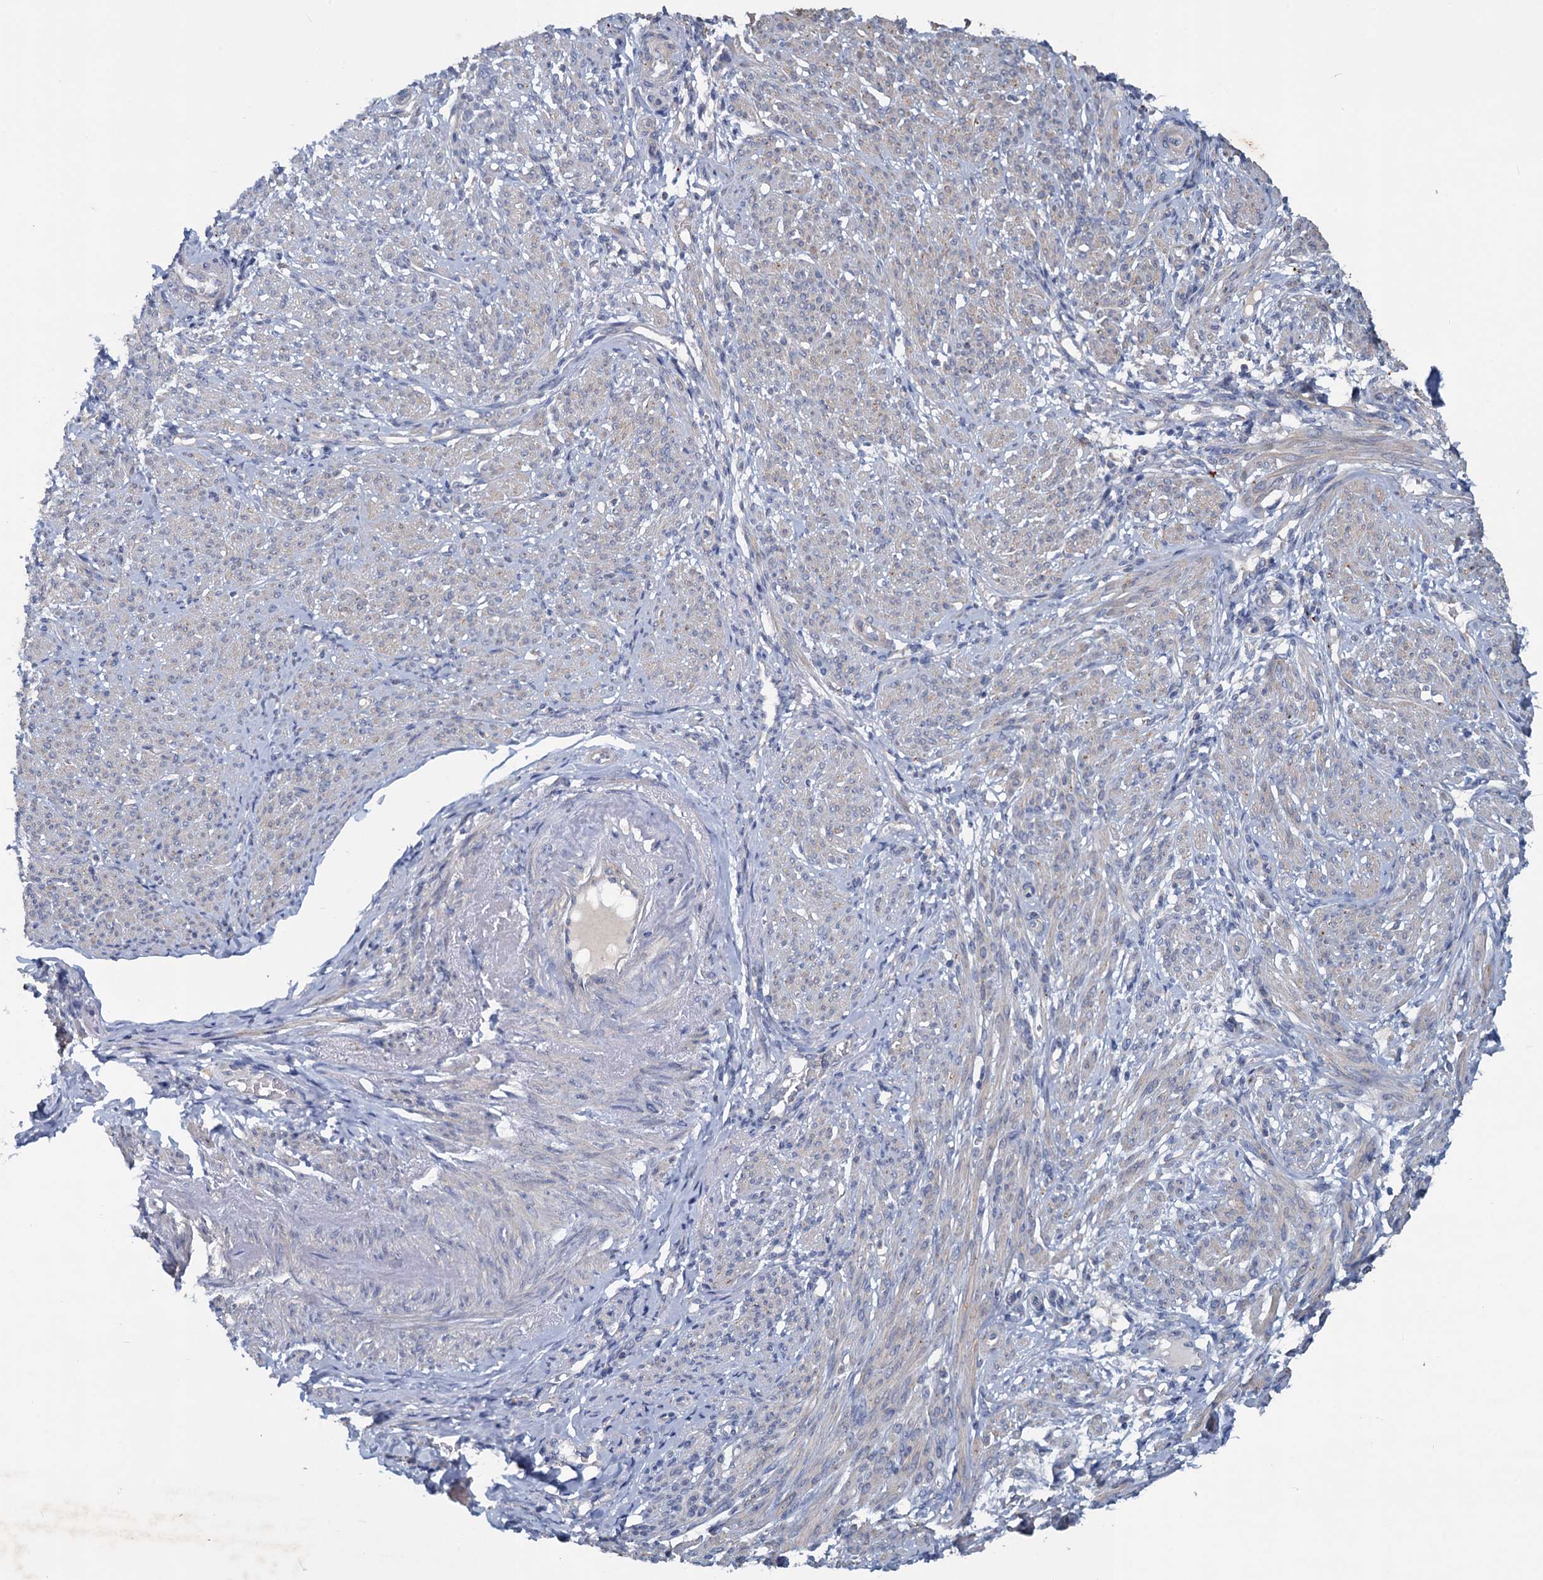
{"staining": {"intensity": "negative", "quantity": "none", "location": "none"}, "tissue": "smooth muscle", "cell_type": "Smooth muscle cells", "image_type": "normal", "snomed": [{"axis": "morphology", "description": "Normal tissue, NOS"}, {"axis": "topography", "description": "Smooth muscle"}], "caption": "High magnification brightfield microscopy of normal smooth muscle stained with DAB (brown) and counterstained with hematoxylin (blue): smooth muscle cells show no significant expression. Nuclei are stained in blue.", "gene": "SLC2A7", "patient": {"sex": "female", "age": 39}}